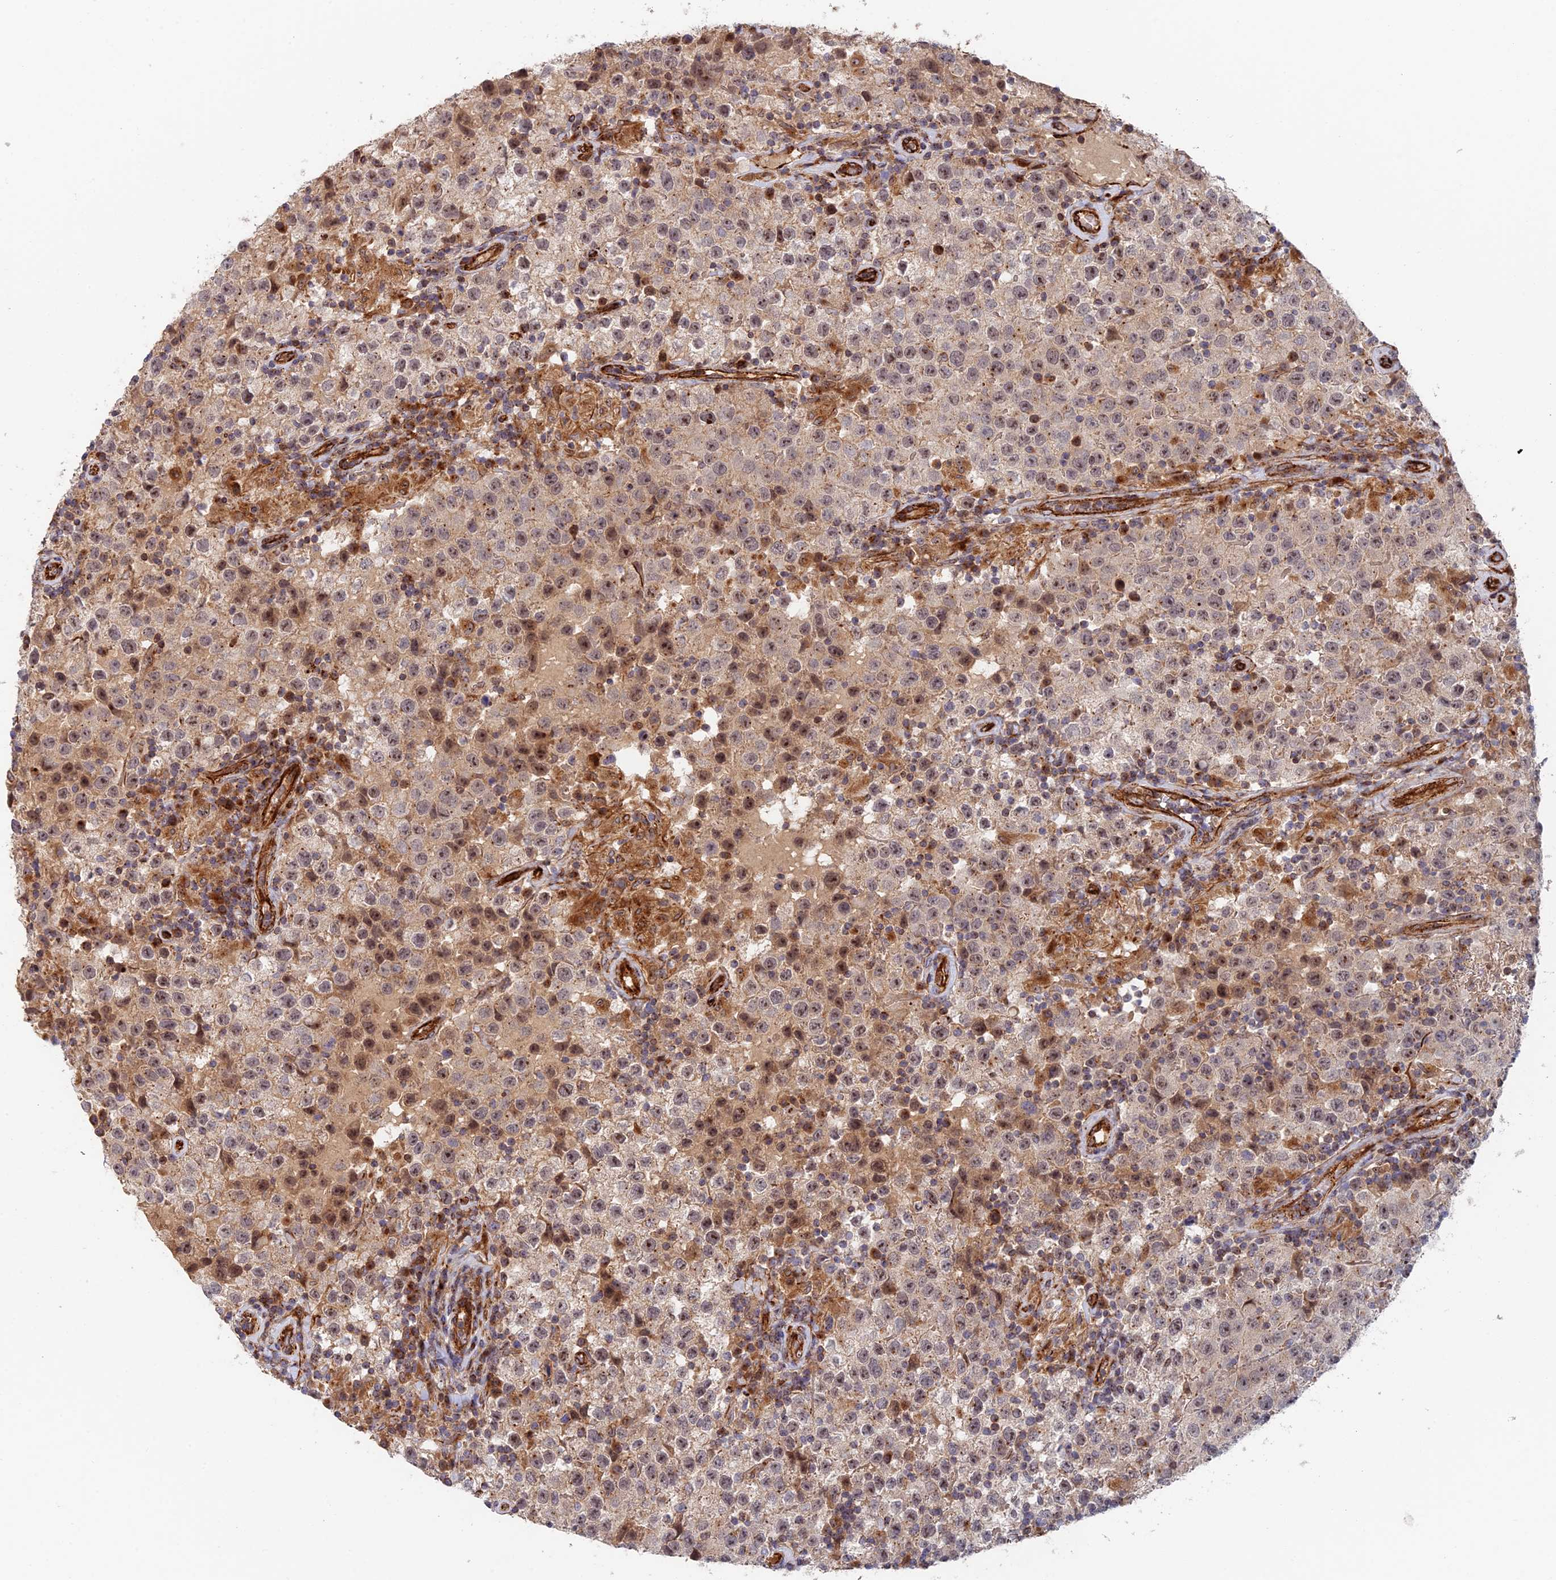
{"staining": {"intensity": "weak", "quantity": "25%-75%", "location": "cytoplasmic/membranous,nuclear"}, "tissue": "testis cancer", "cell_type": "Tumor cells", "image_type": "cancer", "snomed": [{"axis": "morphology", "description": "Seminoma, NOS"}, {"axis": "morphology", "description": "Carcinoma, Embryonal, NOS"}, {"axis": "topography", "description": "Testis"}], "caption": "The histopathology image reveals a brown stain indicating the presence of a protein in the cytoplasmic/membranous and nuclear of tumor cells in testis embryonal carcinoma.", "gene": "PPP2R3C", "patient": {"sex": "male", "age": 41}}